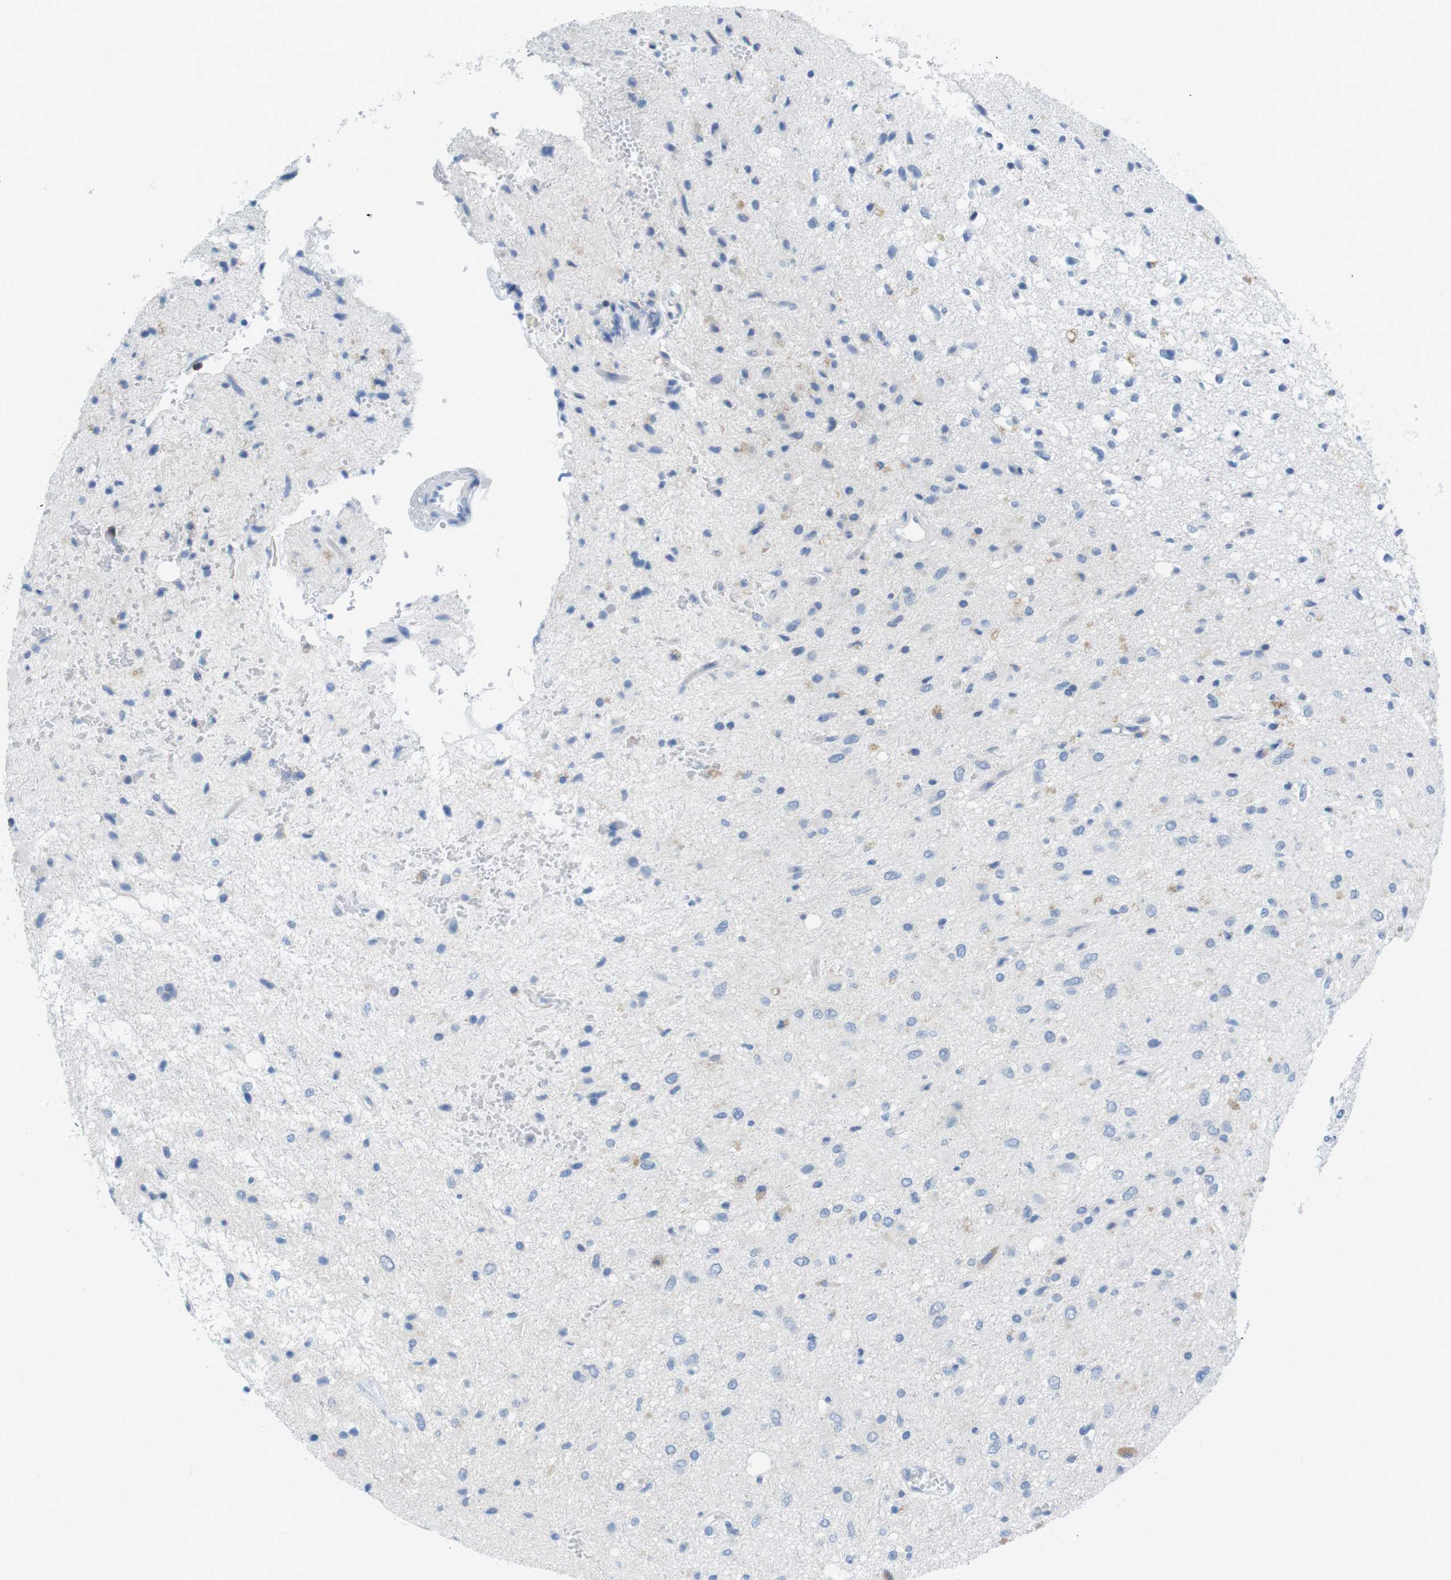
{"staining": {"intensity": "weak", "quantity": "<25%", "location": "cytoplasmic/membranous"}, "tissue": "glioma", "cell_type": "Tumor cells", "image_type": "cancer", "snomed": [{"axis": "morphology", "description": "Glioma, malignant, Low grade"}, {"axis": "topography", "description": "Brain"}], "caption": "This is an immunohistochemistry (IHC) image of glioma. There is no positivity in tumor cells.", "gene": "CD5", "patient": {"sex": "male", "age": 77}}